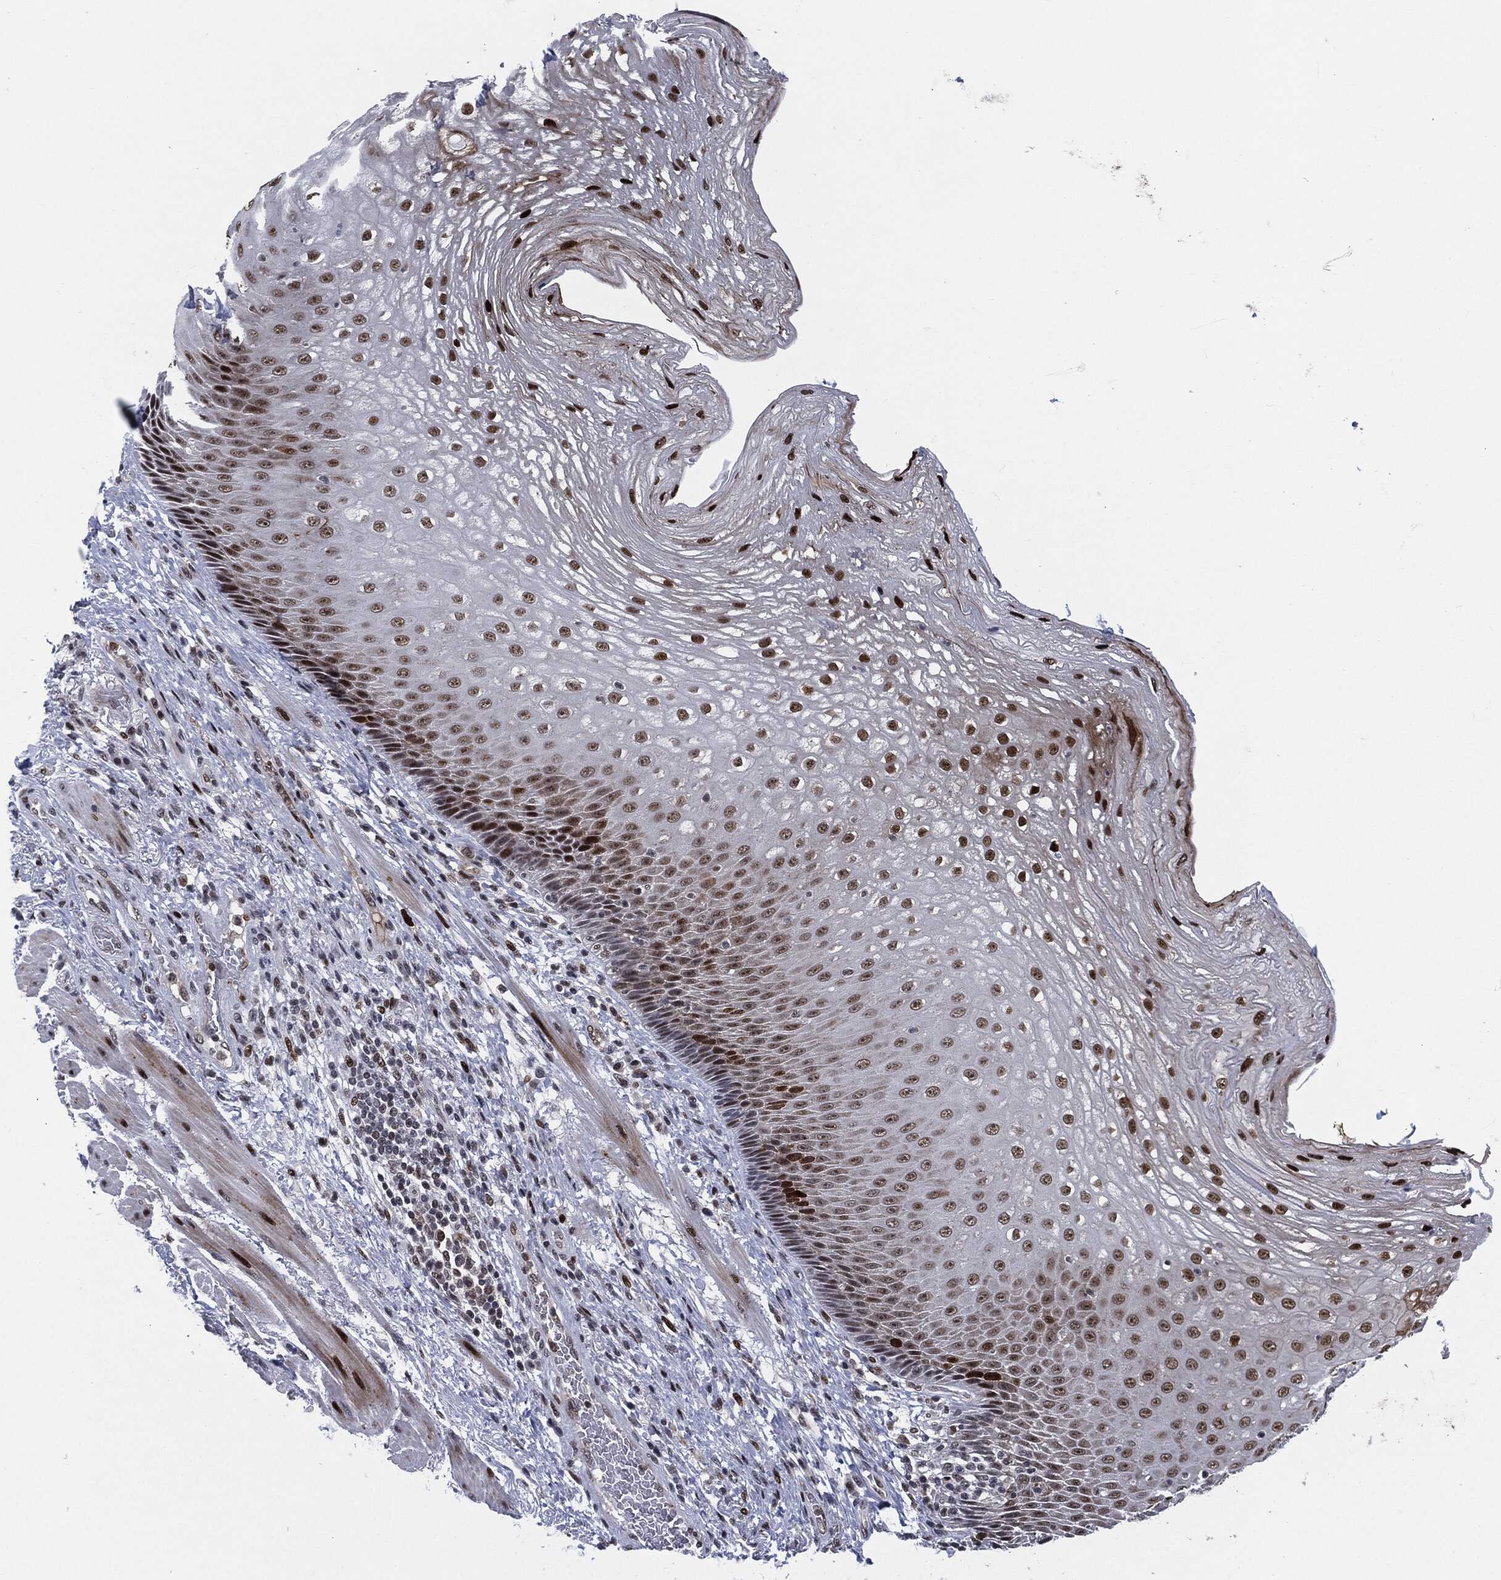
{"staining": {"intensity": "strong", "quantity": "25%-75%", "location": "nuclear"}, "tissue": "esophagus", "cell_type": "Squamous epithelial cells", "image_type": "normal", "snomed": [{"axis": "morphology", "description": "Normal tissue, NOS"}, {"axis": "topography", "description": "Esophagus"}], "caption": "Protein expression analysis of benign esophagus reveals strong nuclear positivity in approximately 25%-75% of squamous epithelial cells.", "gene": "AKT2", "patient": {"sex": "male", "age": 63}}